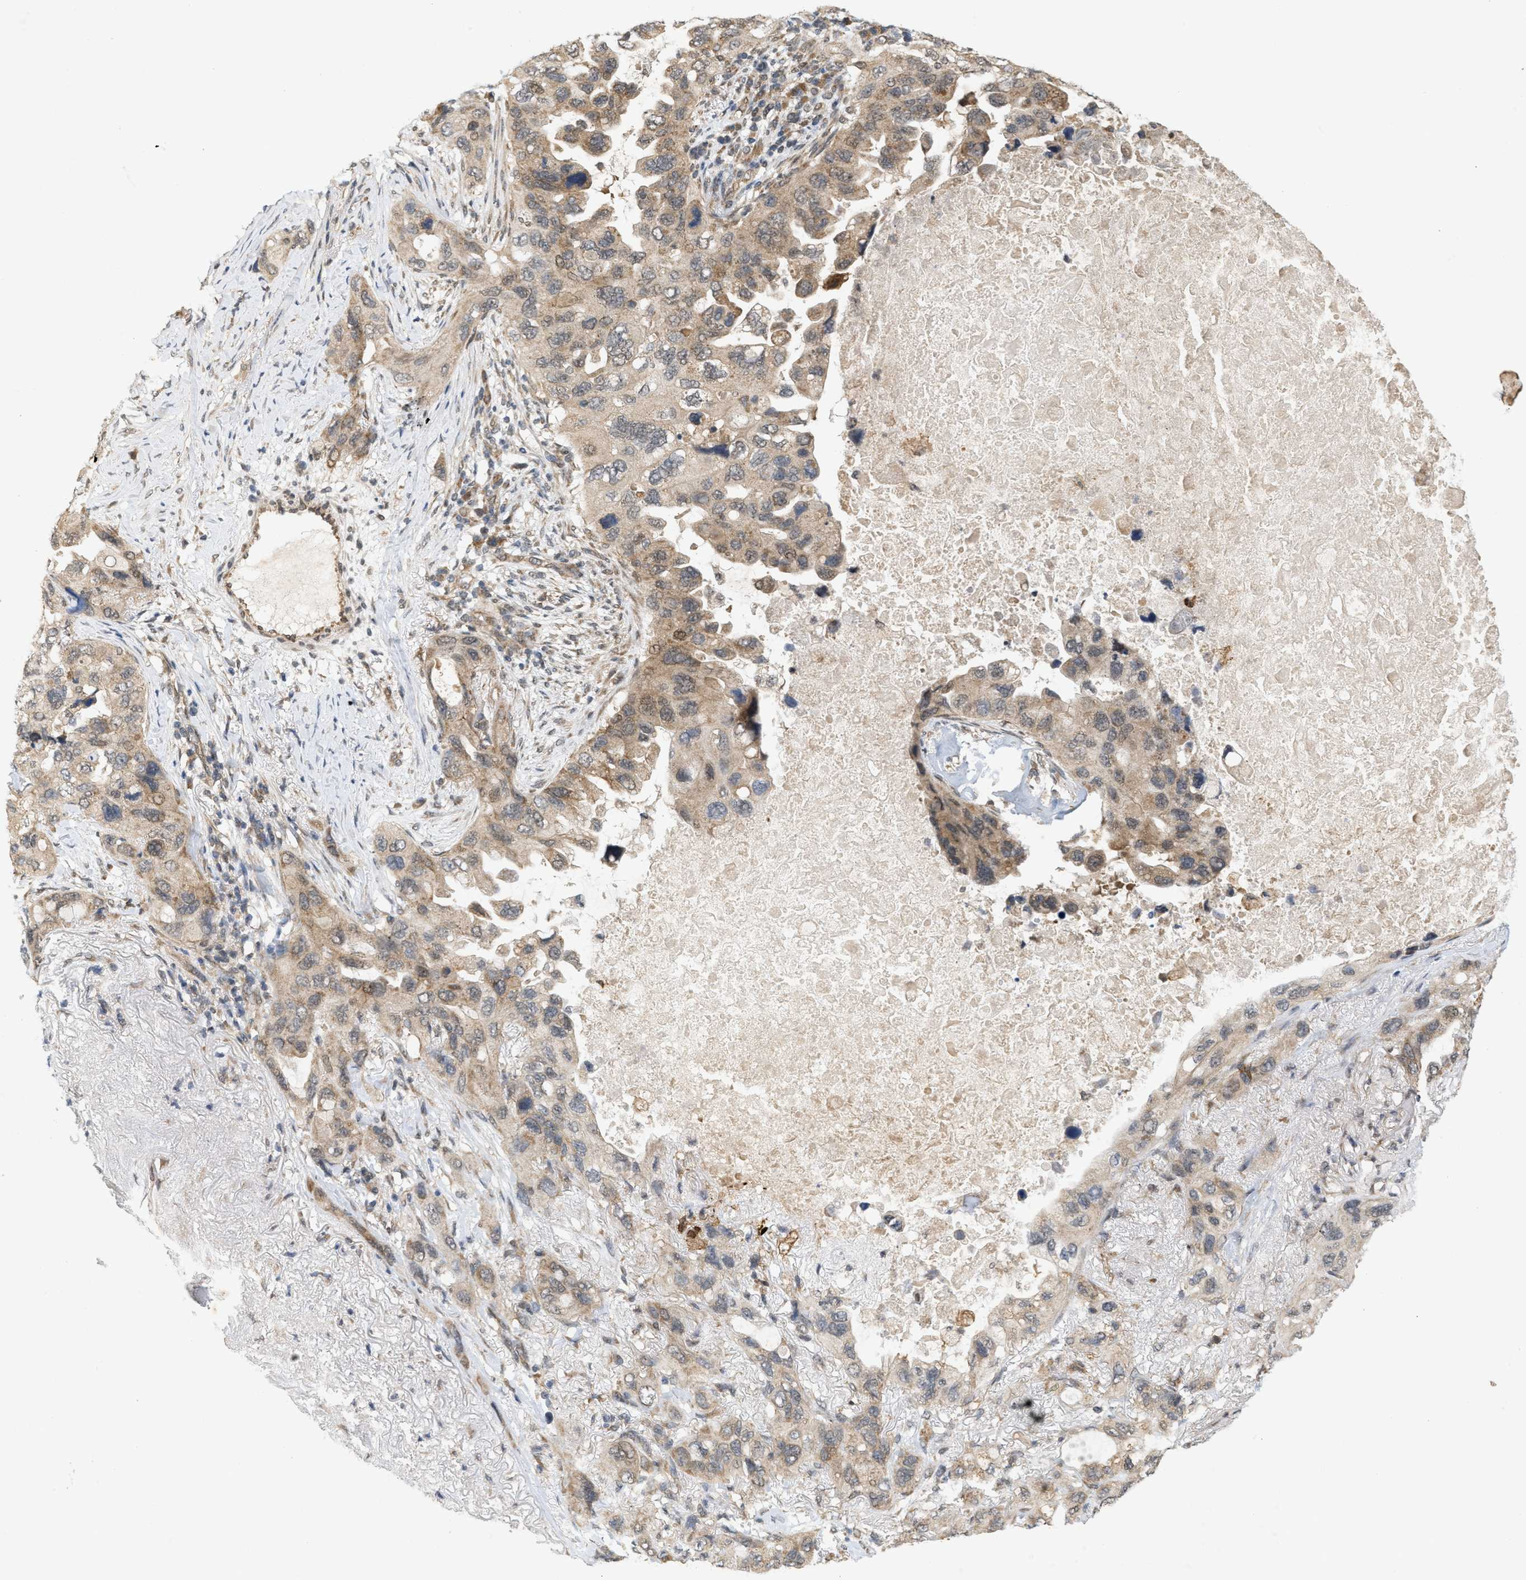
{"staining": {"intensity": "moderate", "quantity": "25%-75%", "location": "cytoplasmic/membranous"}, "tissue": "lung cancer", "cell_type": "Tumor cells", "image_type": "cancer", "snomed": [{"axis": "morphology", "description": "Squamous cell carcinoma, NOS"}, {"axis": "topography", "description": "Lung"}], "caption": "High-magnification brightfield microscopy of lung cancer (squamous cell carcinoma) stained with DAB (brown) and counterstained with hematoxylin (blue). tumor cells exhibit moderate cytoplasmic/membranous staining is seen in about25%-75% of cells. The staining was performed using DAB to visualize the protein expression in brown, while the nuclei were stained in blue with hematoxylin (Magnification: 20x).", "gene": "PRKD1", "patient": {"sex": "female", "age": 73}}